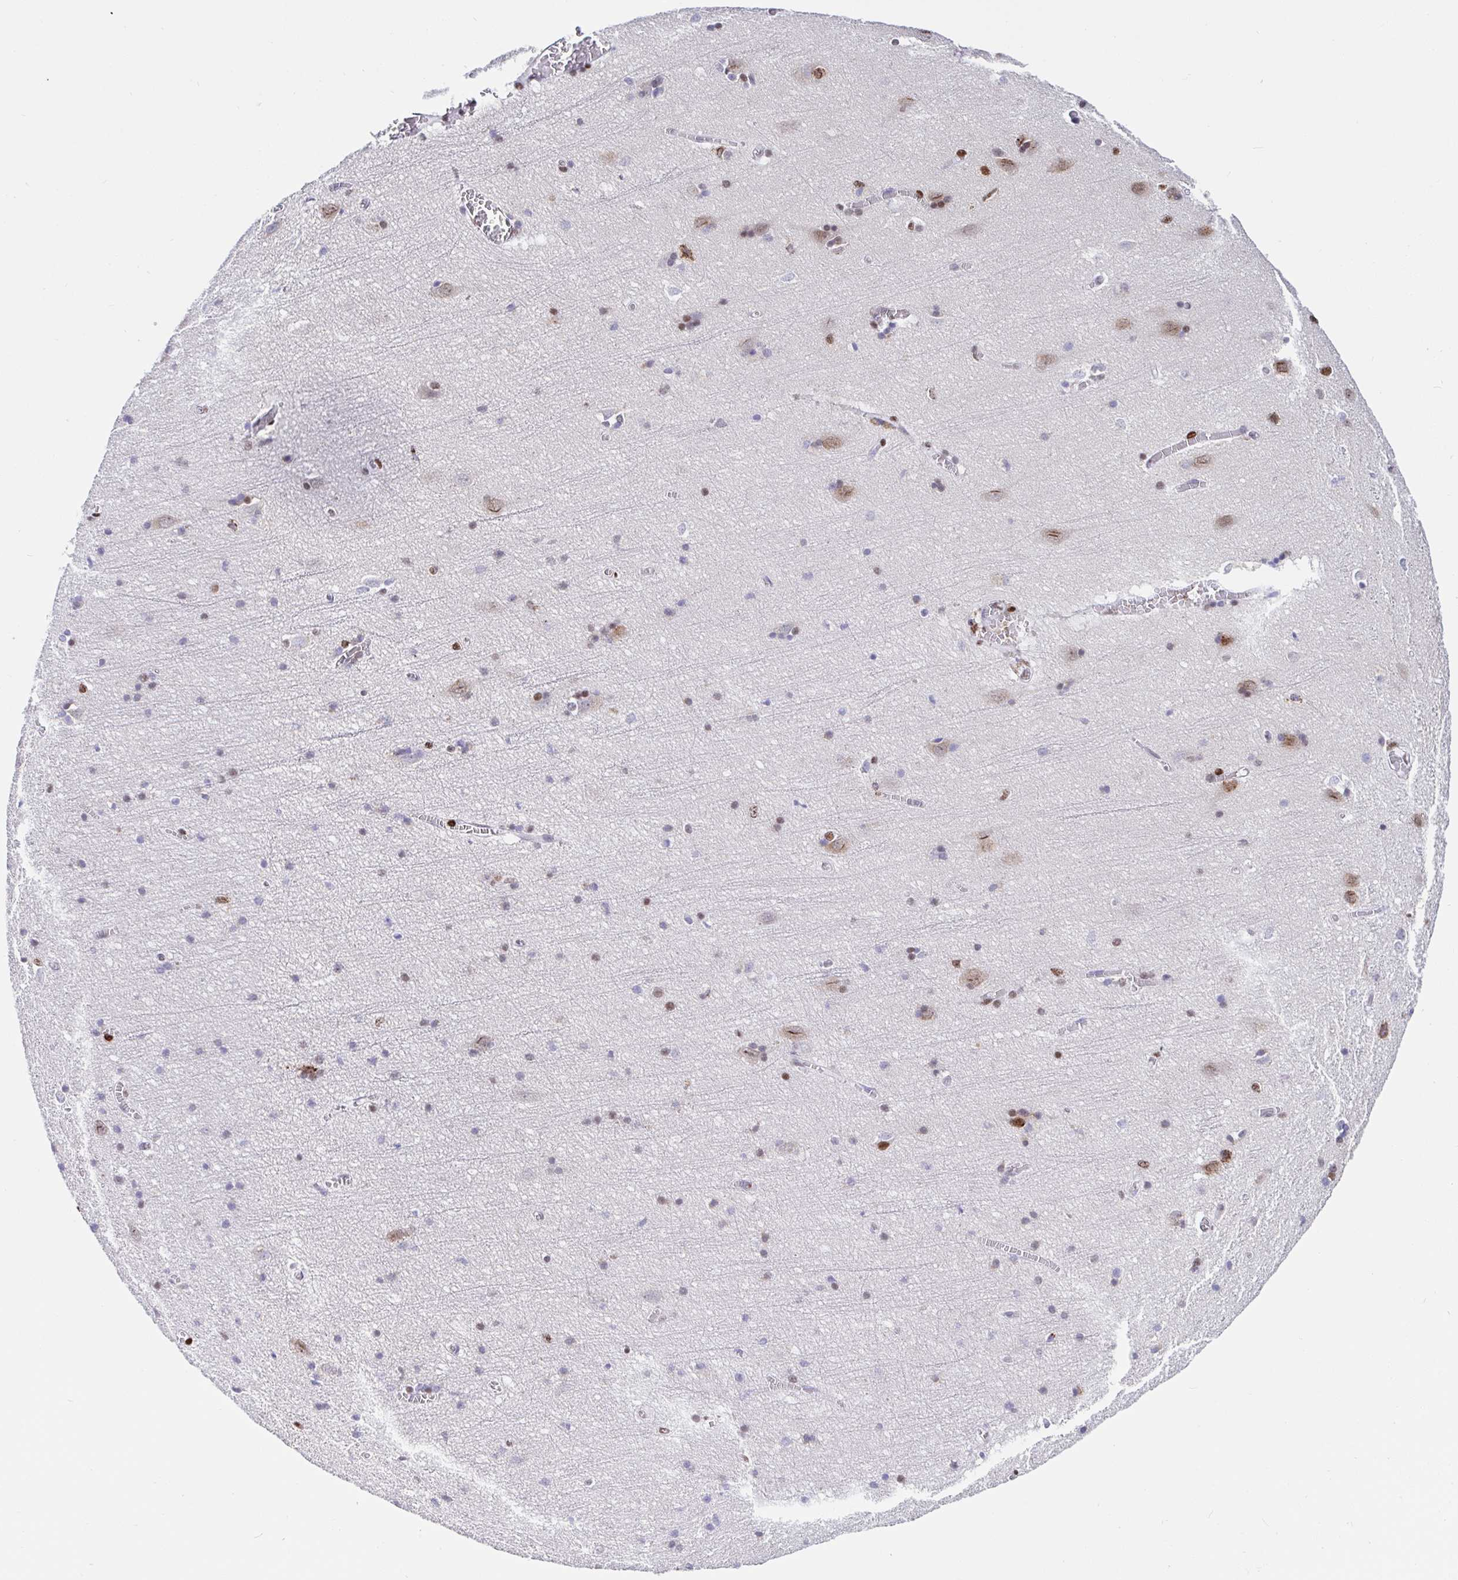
{"staining": {"intensity": "moderate", "quantity": "25%-75%", "location": "nuclear"}, "tissue": "cerebral cortex", "cell_type": "Endothelial cells", "image_type": "normal", "snomed": [{"axis": "morphology", "description": "Normal tissue, NOS"}, {"axis": "topography", "description": "Cerebral cortex"}], "caption": "Cerebral cortex stained for a protein (brown) displays moderate nuclear positive staining in about 25%-75% of endothelial cells.", "gene": "SETD5", "patient": {"sex": "male", "age": 70}}